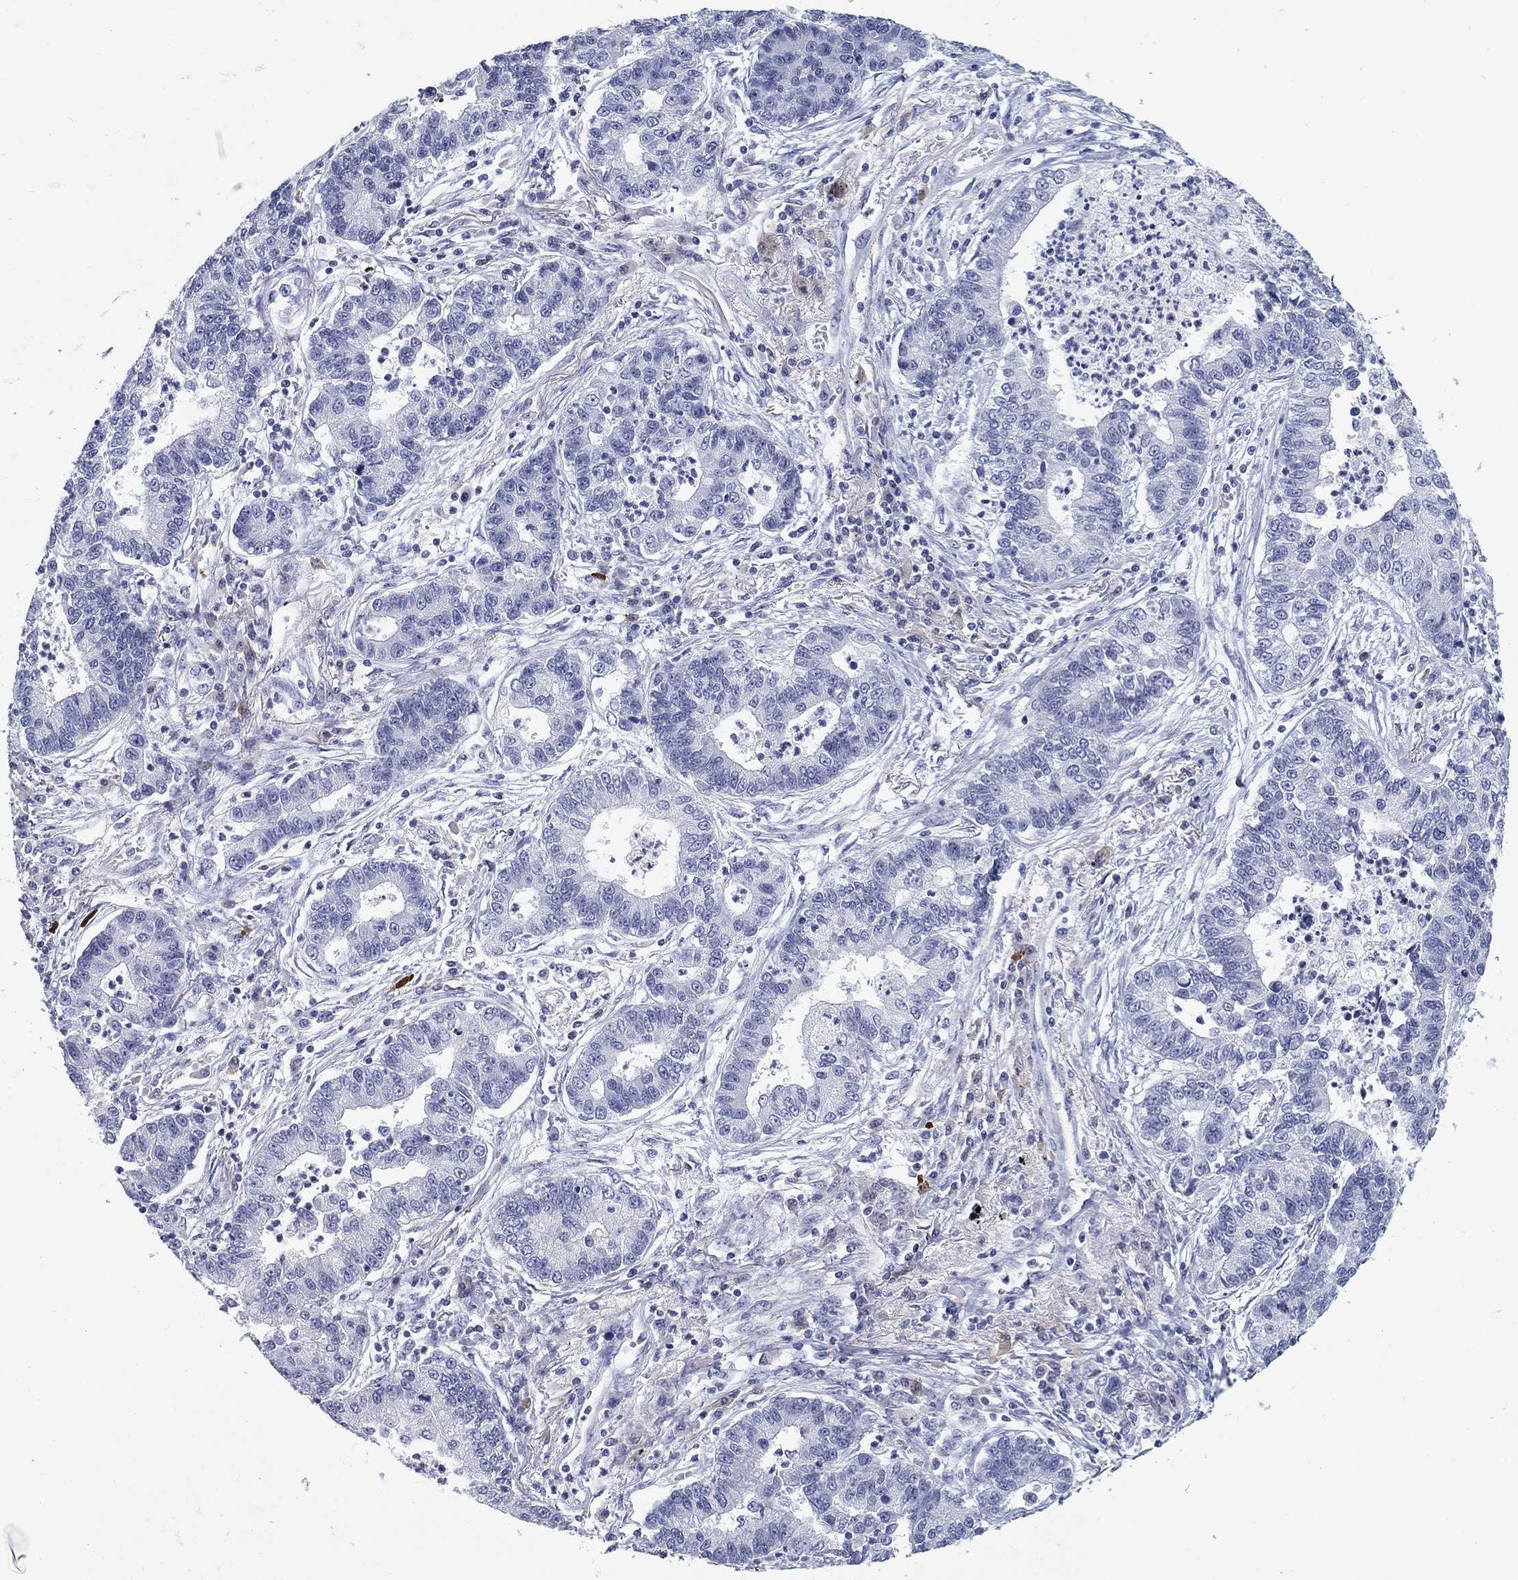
{"staining": {"intensity": "negative", "quantity": "none", "location": "none"}, "tissue": "lung cancer", "cell_type": "Tumor cells", "image_type": "cancer", "snomed": [{"axis": "morphology", "description": "Adenocarcinoma, NOS"}, {"axis": "topography", "description": "Lung"}], "caption": "Tumor cells are negative for protein expression in human adenocarcinoma (lung).", "gene": "CD79B", "patient": {"sex": "female", "age": 57}}